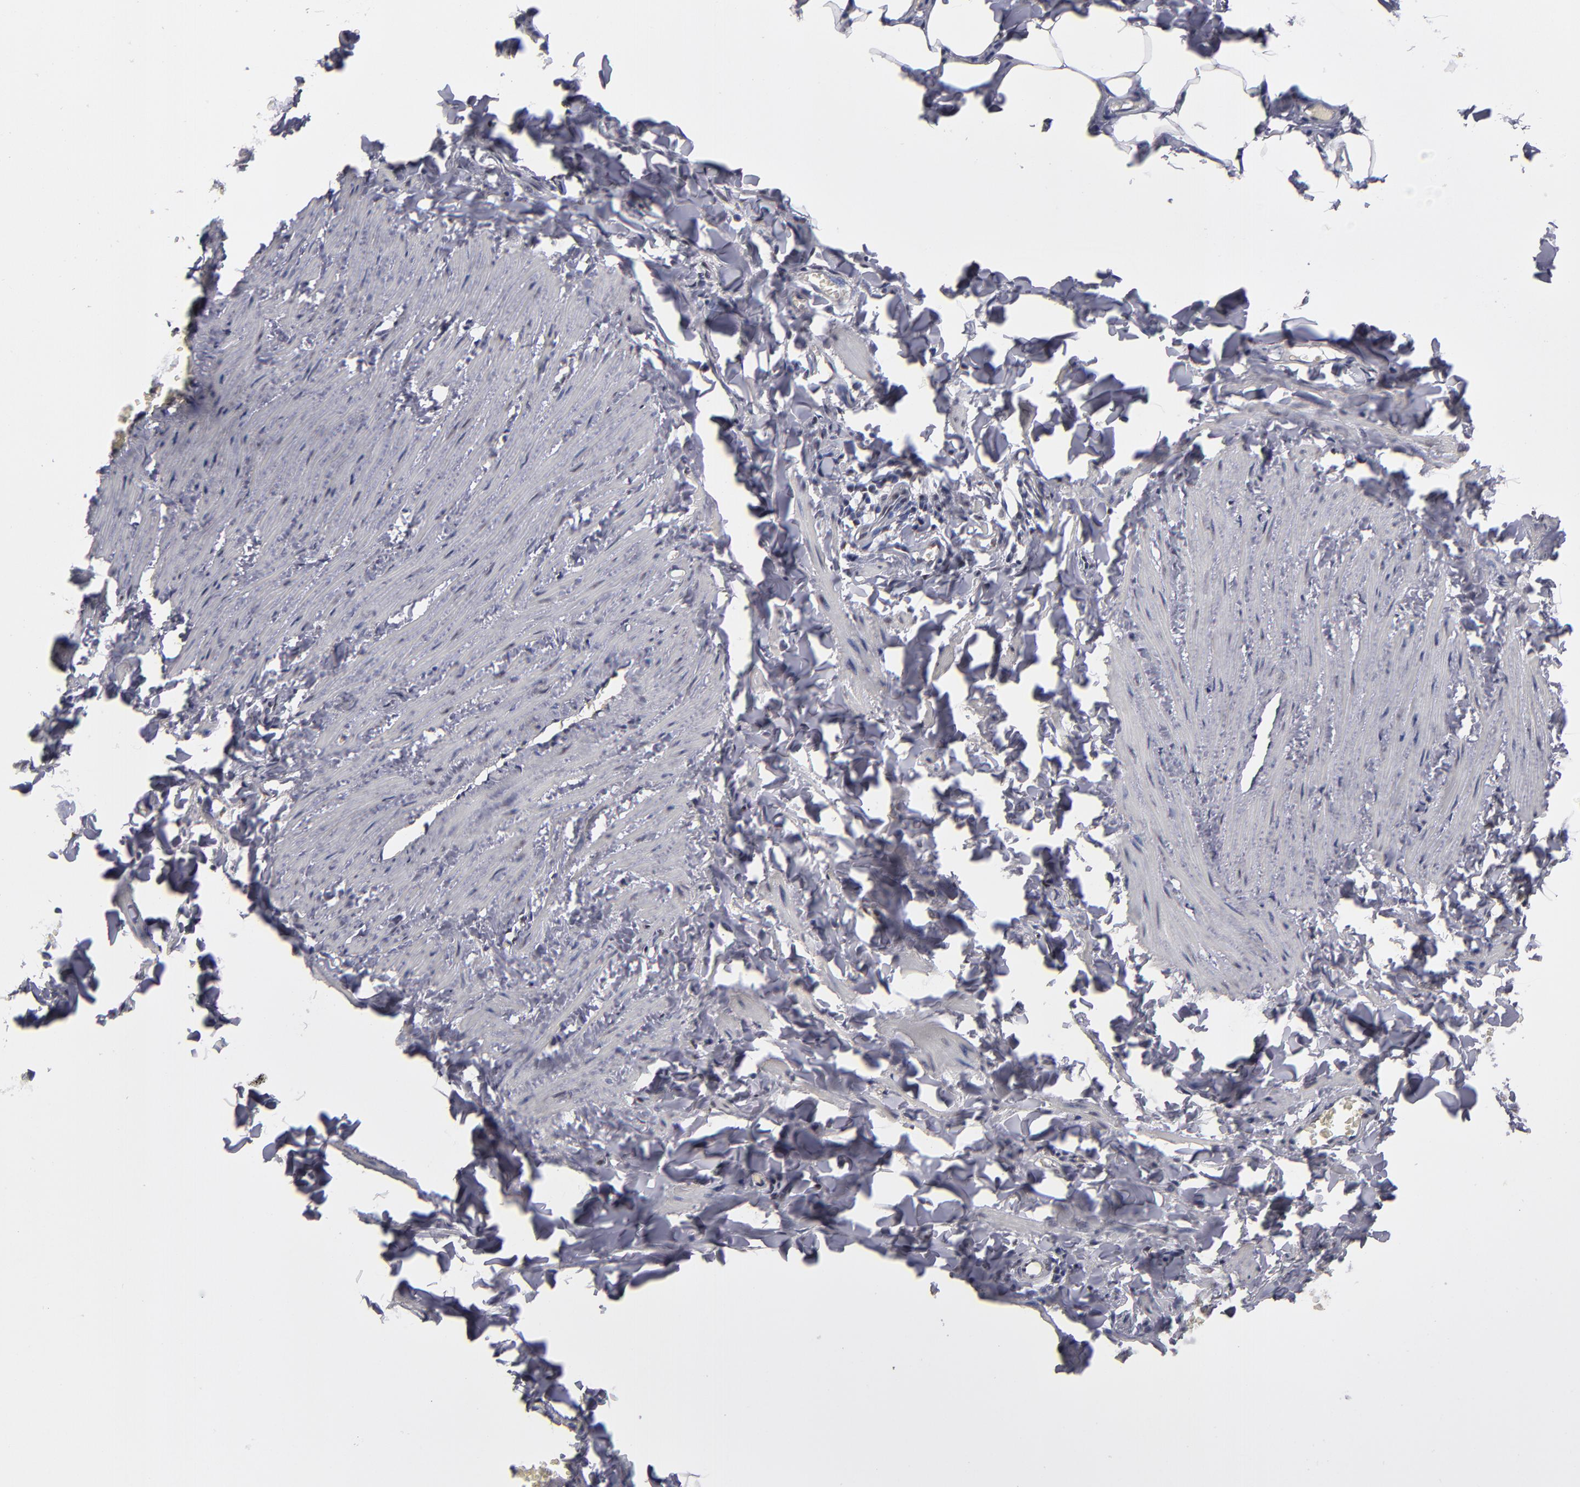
{"staining": {"intensity": "negative", "quantity": "none", "location": "none"}, "tissue": "adipose tissue", "cell_type": "Adipocytes", "image_type": "normal", "snomed": [{"axis": "morphology", "description": "Normal tissue, NOS"}, {"axis": "topography", "description": "Vascular tissue"}], "caption": "Adipocytes show no significant staining in unremarkable adipose tissue. Nuclei are stained in blue.", "gene": "TERF2", "patient": {"sex": "male", "age": 41}}